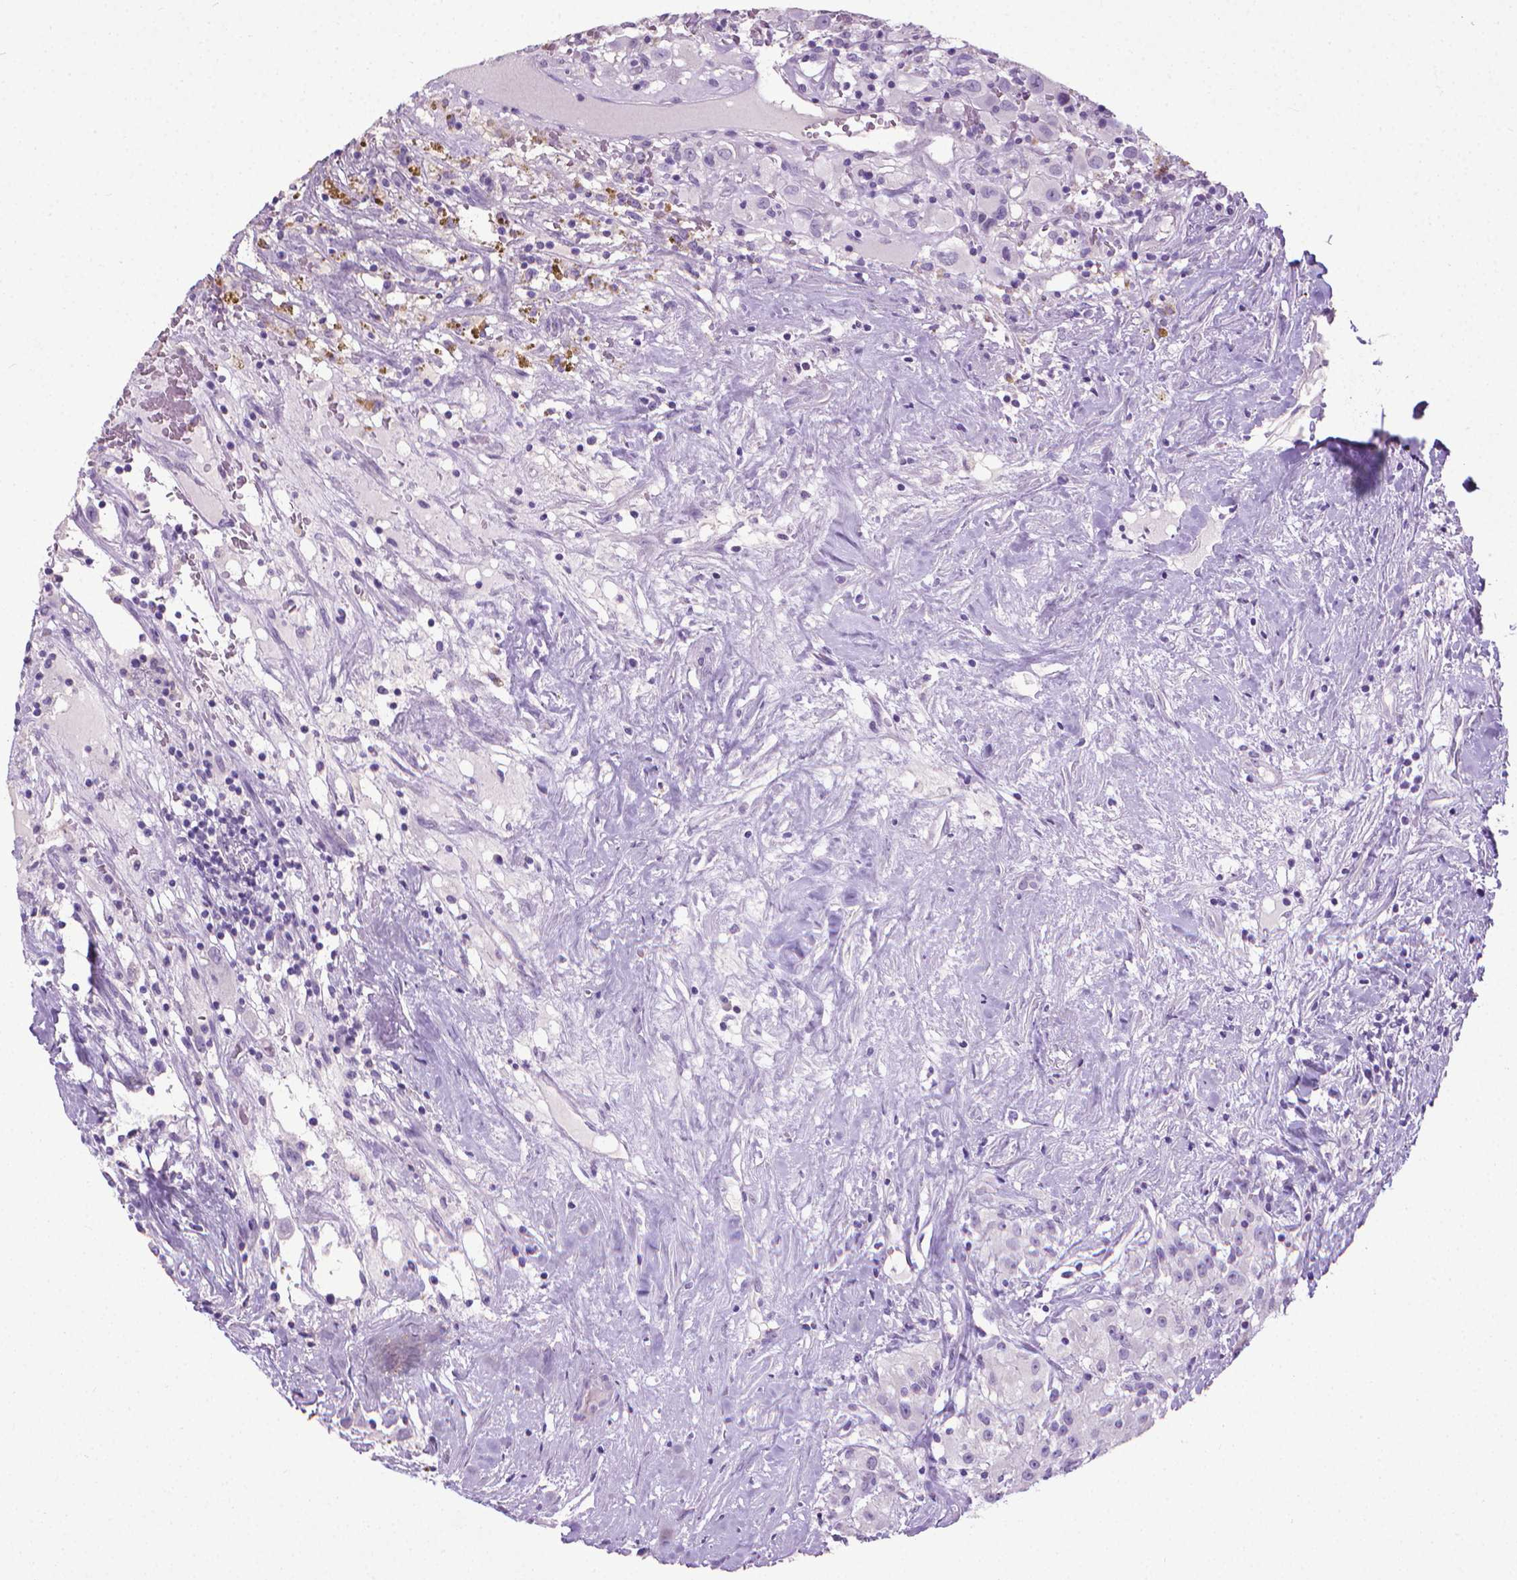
{"staining": {"intensity": "negative", "quantity": "none", "location": "none"}, "tissue": "renal cancer", "cell_type": "Tumor cells", "image_type": "cancer", "snomed": [{"axis": "morphology", "description": "Adenocarcinoma, NOS"}, {"axis": "topography", "description": "Kidney"}], "caption": "Histopathology image shows no protein staining in tumor cells of adenocarcinoma (renal) tissue.", "gene": "KRT5", "patient": {"sex": "female", "age": 67}}